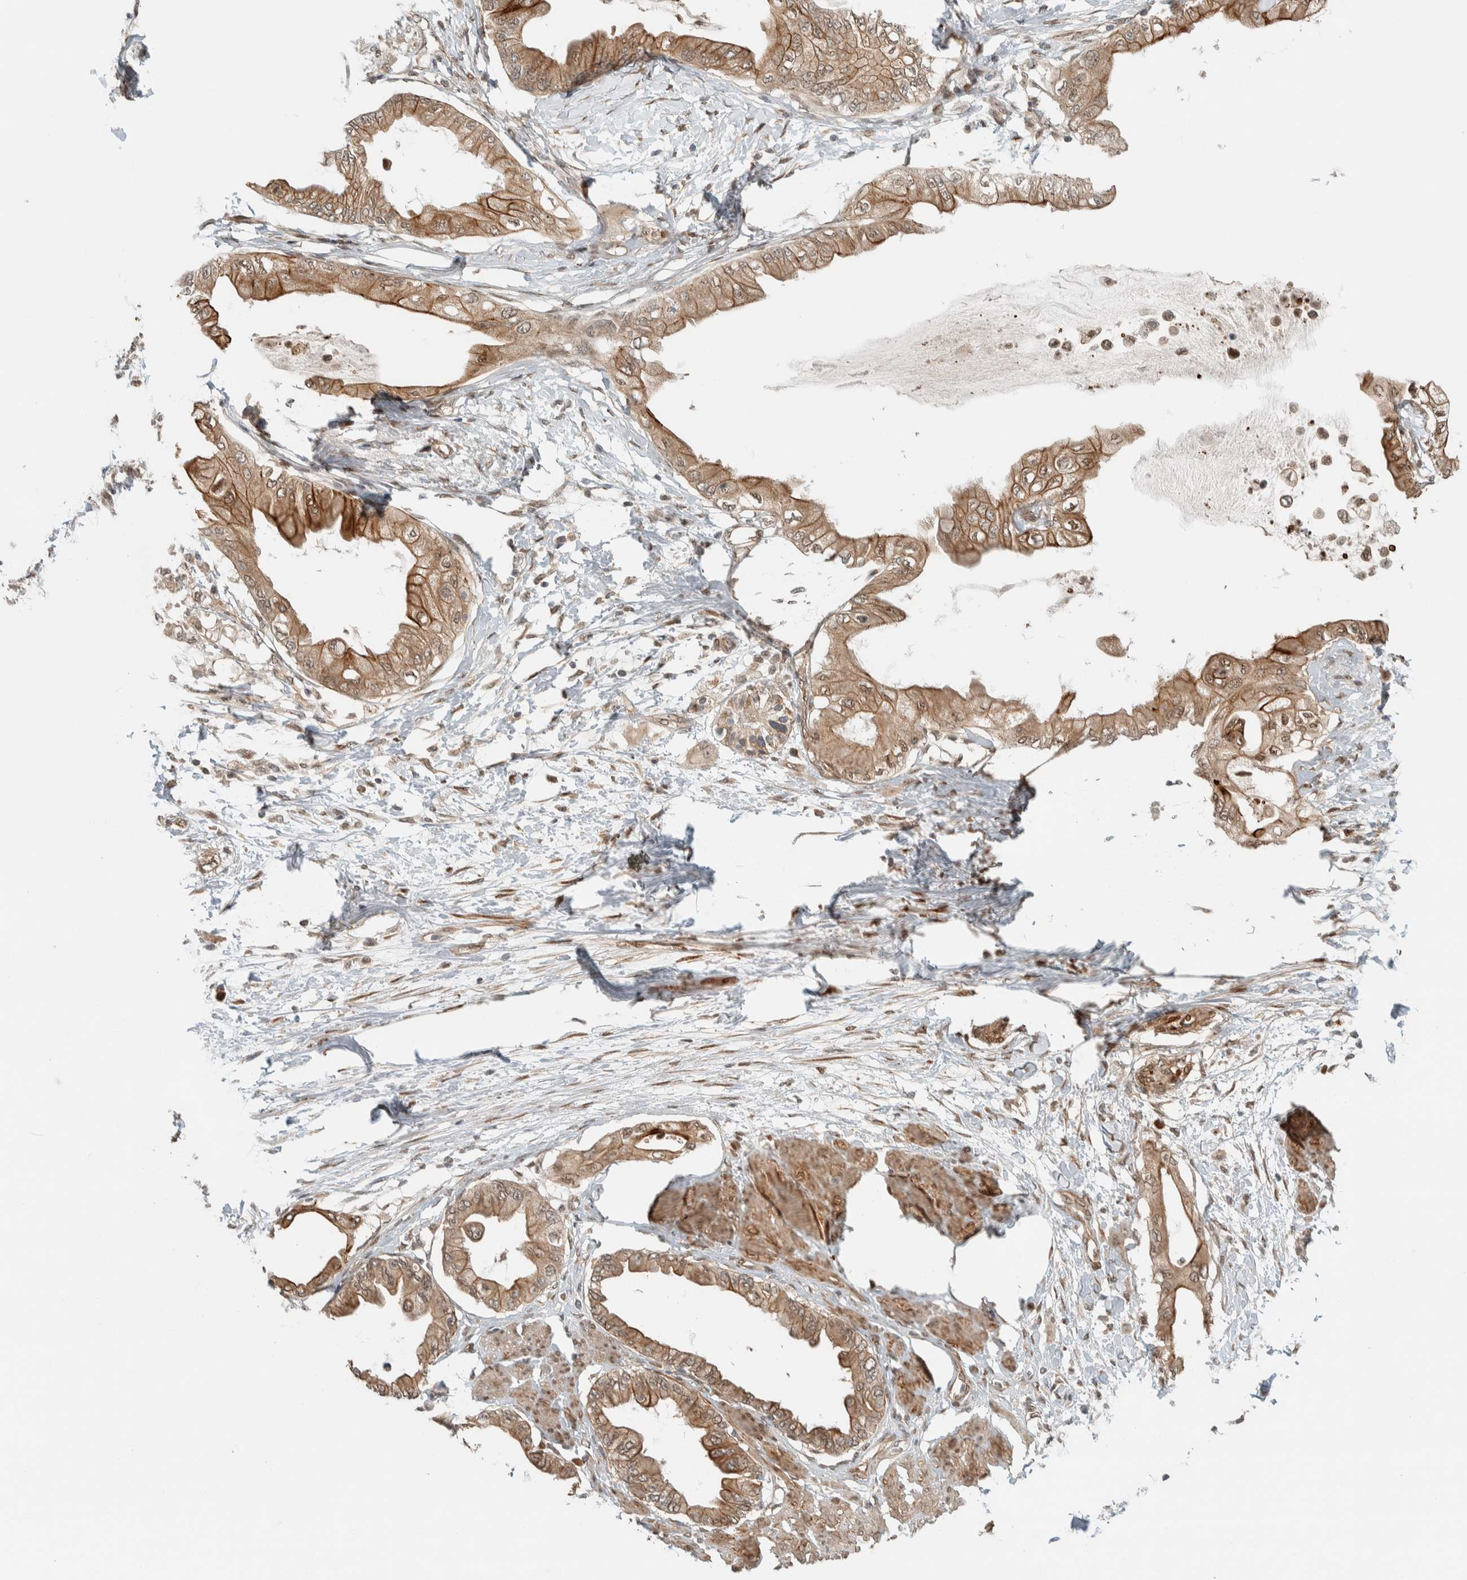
{"staining": {"intensity": "moderate", "quantity": ">75%", "location": "cytoplasmic/membranous,nuclear"}, "tissue": "pancreatic cancer", "cell_type": "Tumor cells", "image_type": "cancer", "snomed": [{"axis": "morphology", "description": "Normal tissue, NOS"}, {"axis": "morphology", "description": "Adenocarcinoma, NOS"}, {"axis": "topography", "description": "Pancreas"}, {"axis": "topography", "description": "Duodenum"}], "caption": "Immunohistochemistry image of adenocarcinoma (pancreatic) stained for a protein (brown), which demonstrates medium levels of moderate cytoplasmic/membranous and nuclear positivity in about >75% of tumor cells.", "gene": "STXBP4", "patient": {"sex": "female", "age": 60}}